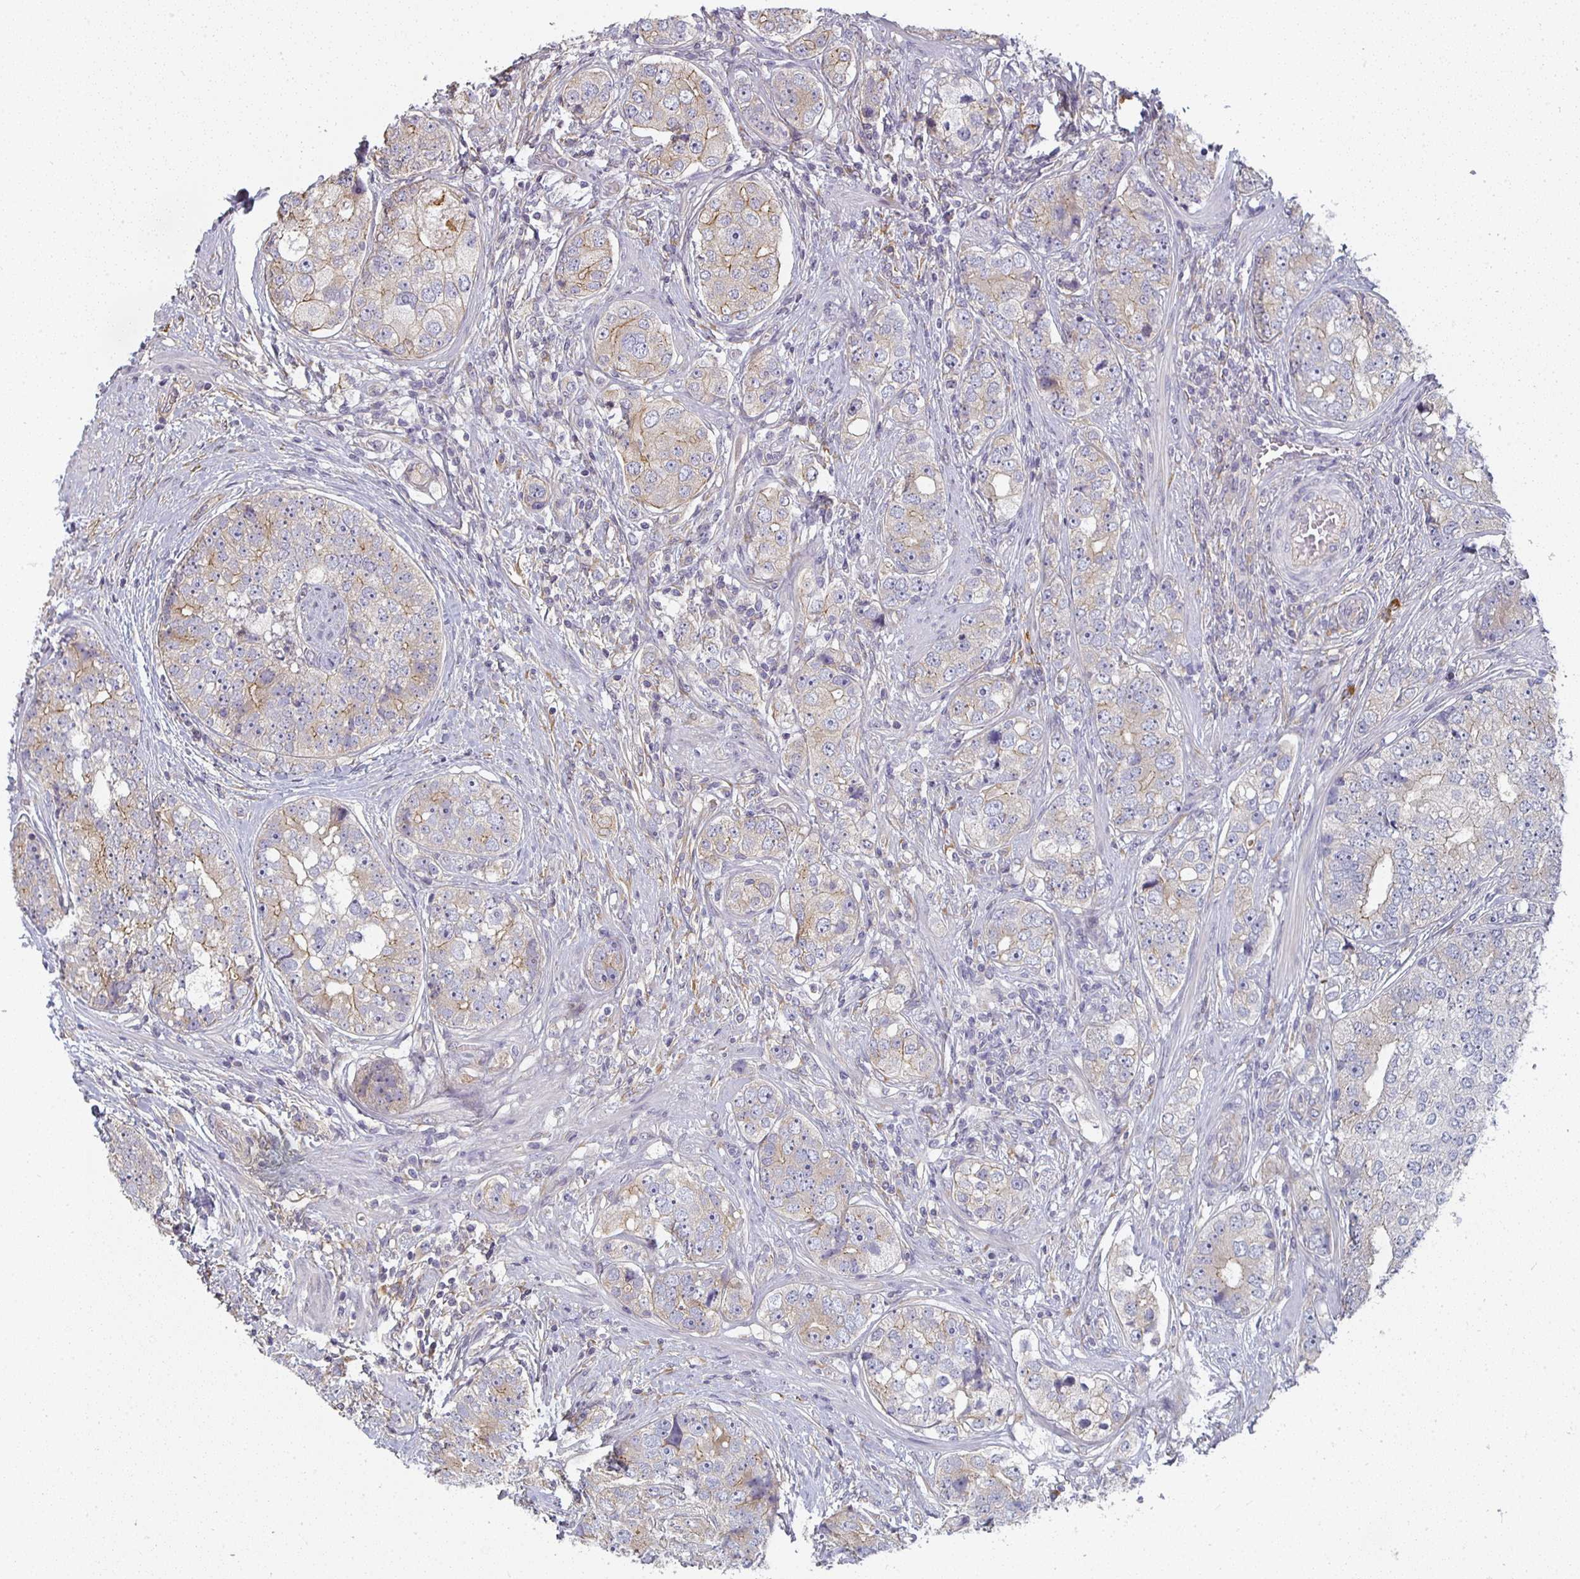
{"staining": {"intensity": "weak", "quantity": "<25%", "location": "cytoplasmic/membranous"}, "tissue": "prostate cancer", "cell_type": "Tumor cells", "image_type": "cancer", "snomed": [{"axis": "morphology", "description": "Adenocarcinoma, High grade"}, {"axis": "topography", "description": "Prostate"}], "caption": "IHC of human prostate cancer (adenocarcinoma (high-grade)) displays no expression in tumor cells. (IHC, brightfield microscopy, high magnification).", "gene": "CTHRC1", "patient": {"sex": "male", "age": 60}}